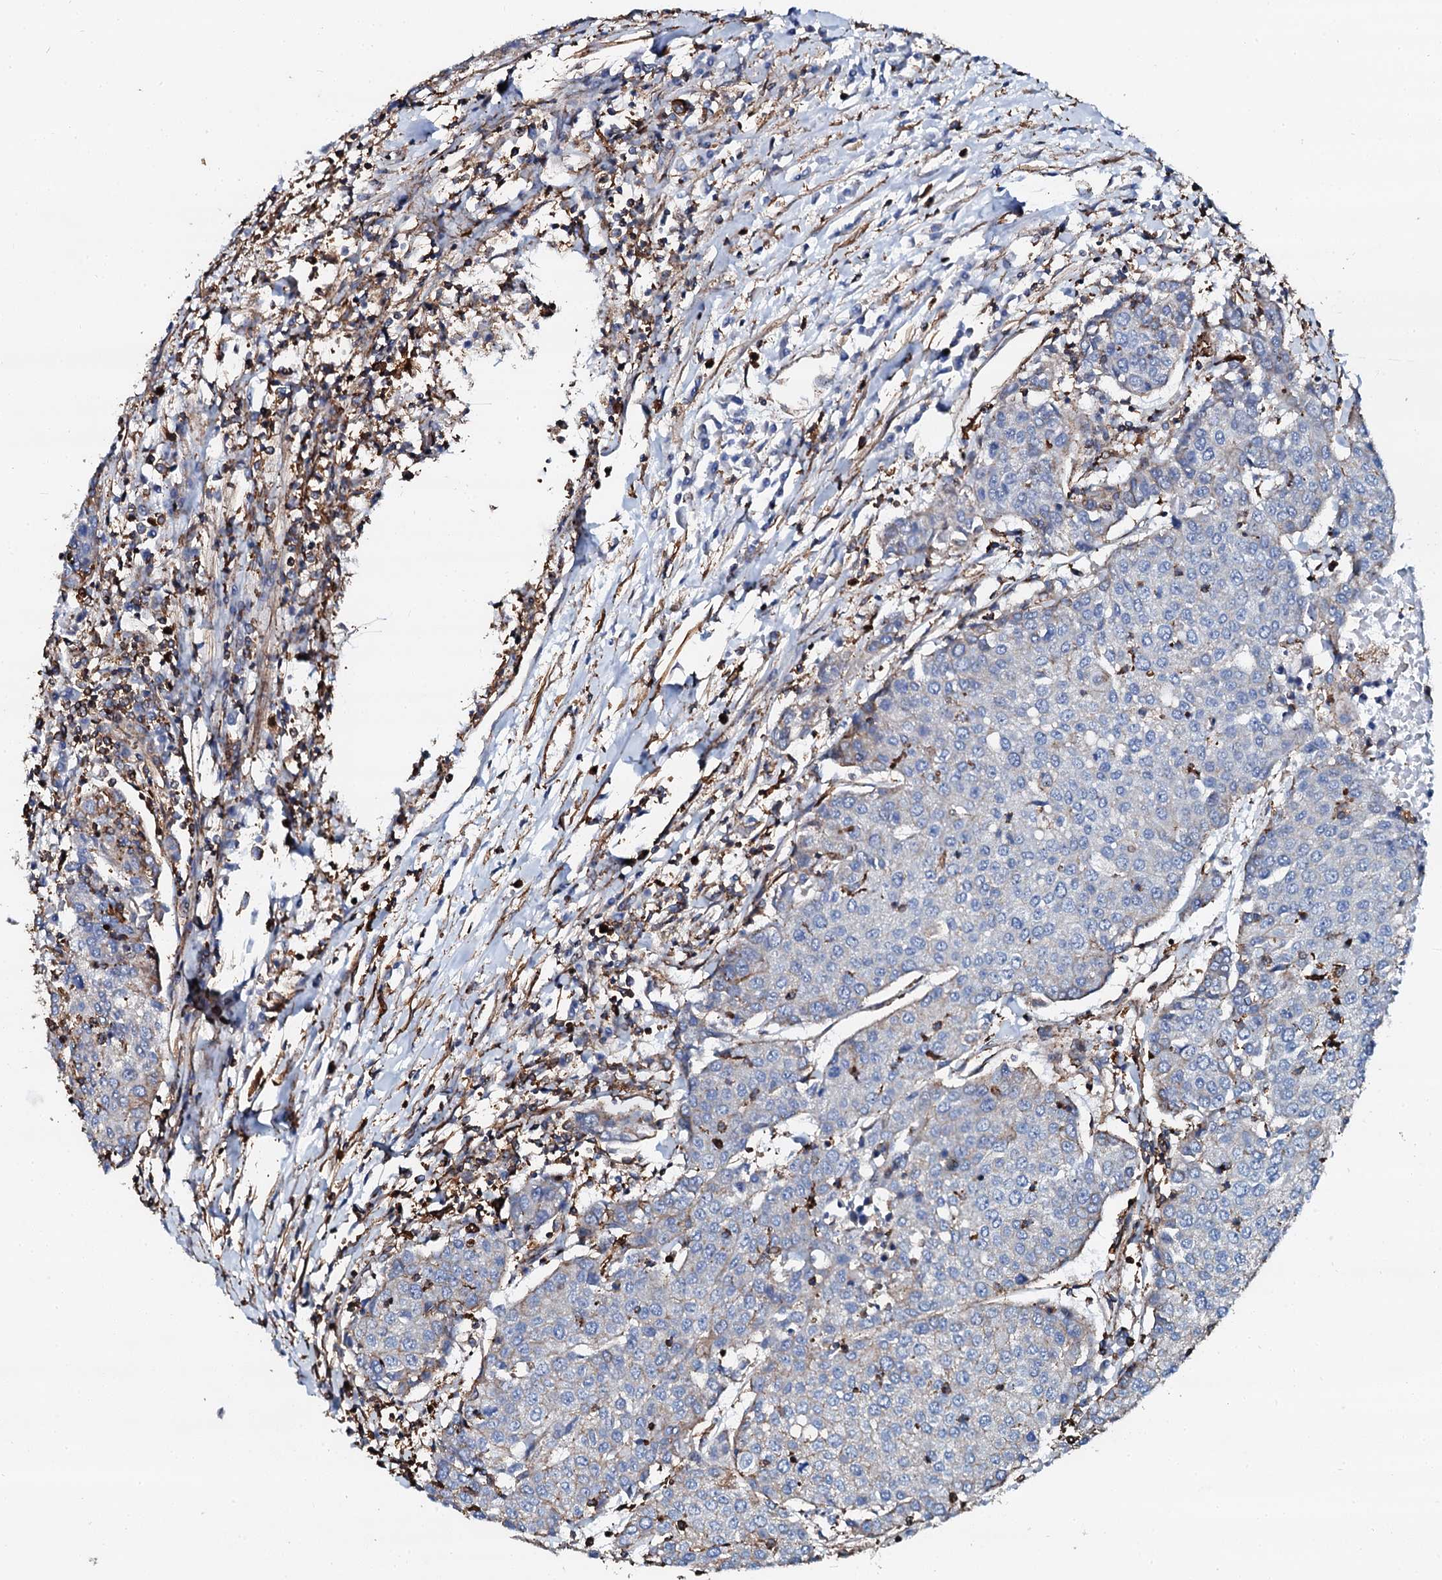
{"staining": {"intensity": "negative", "quantity": "none", "location": "none"}, "tissue": "urothelial cancer", "cell_type": "Tumor cells", "image_type": "cancer", "snomed": [{"axis": "morphology", "description": "Urothelial carcinoma, High grade"}, {"axis": "topography", "description": "Urinary bladder"}], "caption": "Immunohistochemistry of human urothelial carcinoma (high-grade) reveals no positivity in tumor cells.", "gene": "INTS10", "patient": {"sex": "female", "age": 85}}